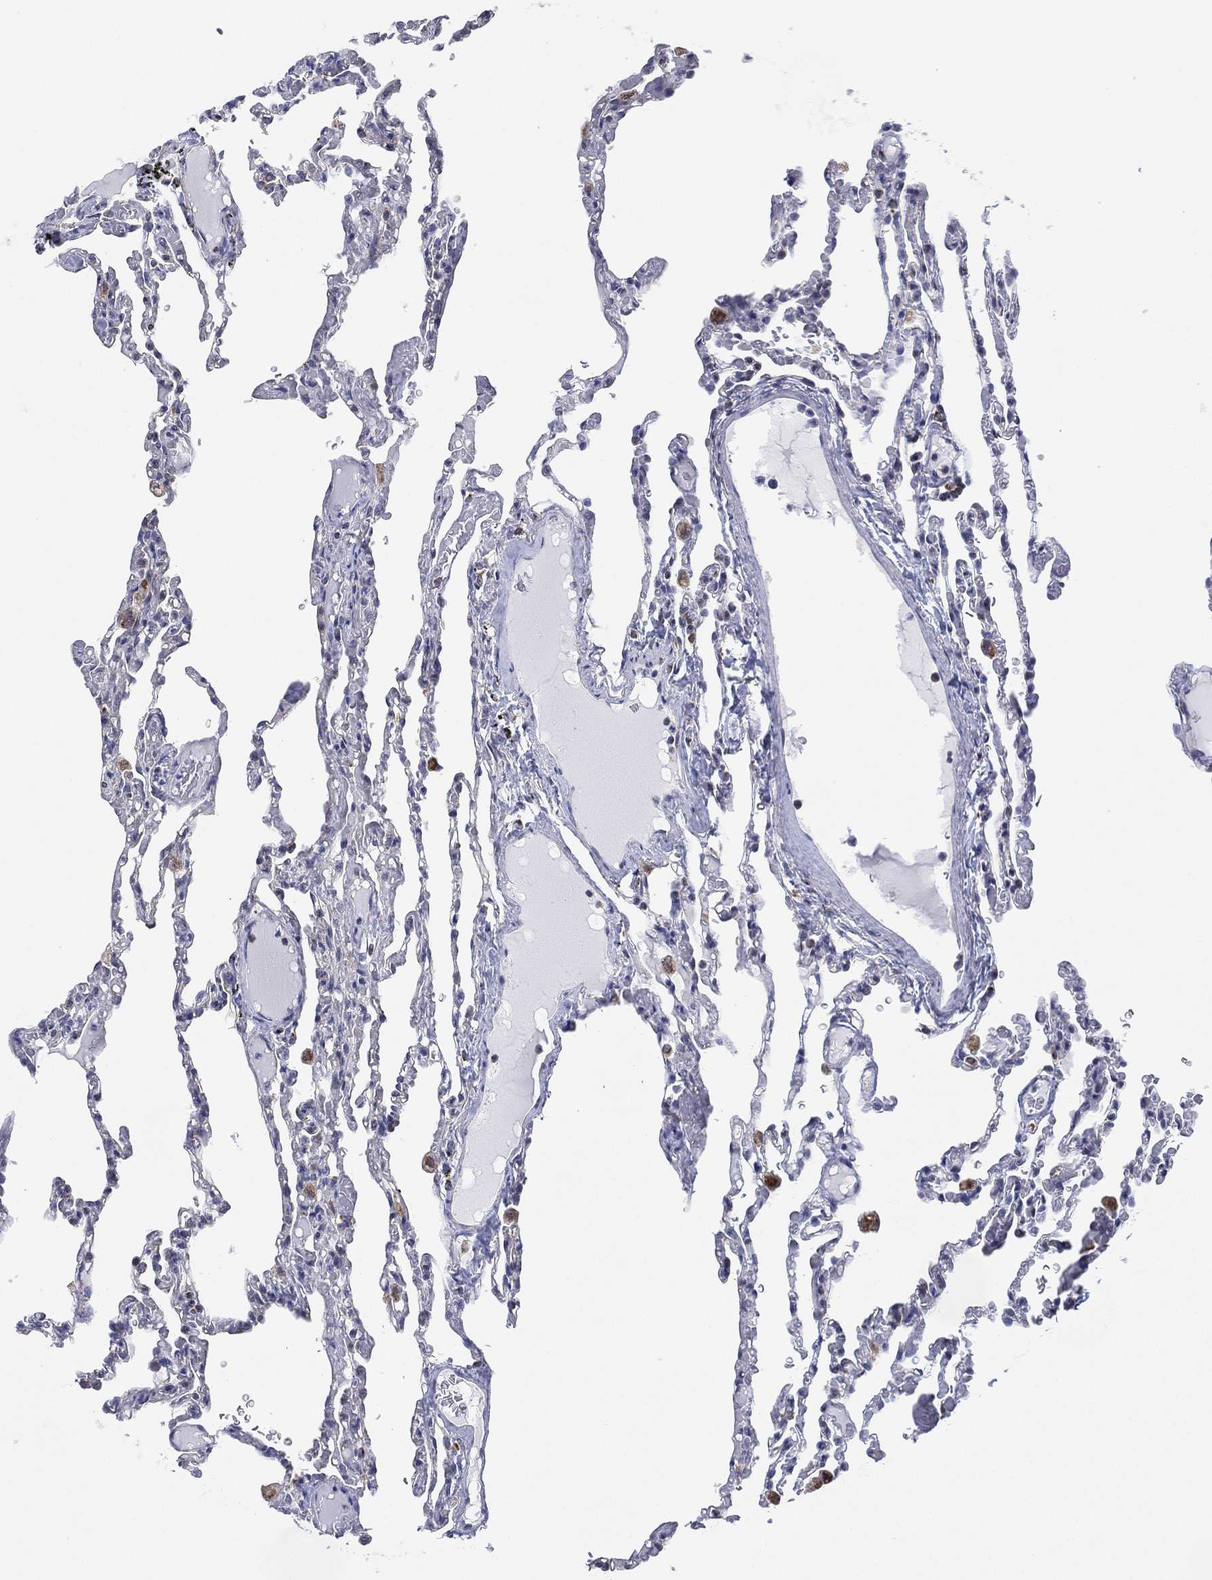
{"staining": {"intensity": "negative", "quantity": "none", "location": "none"}, "tissue": "lung", "cell_type": "Alveolar cells", "image_type": "normal", "snomed": [{"axis": "morphology", "description": "Normal tissue, NOS"}, {"axis": "topography", "description": "Lung"}], "caption": "This is an IHC photomicrograph of unremarkable lung. There is no positivity in alveolar cells.", "gene": "INA", "patient": {"sex": "female", "age": 43}}